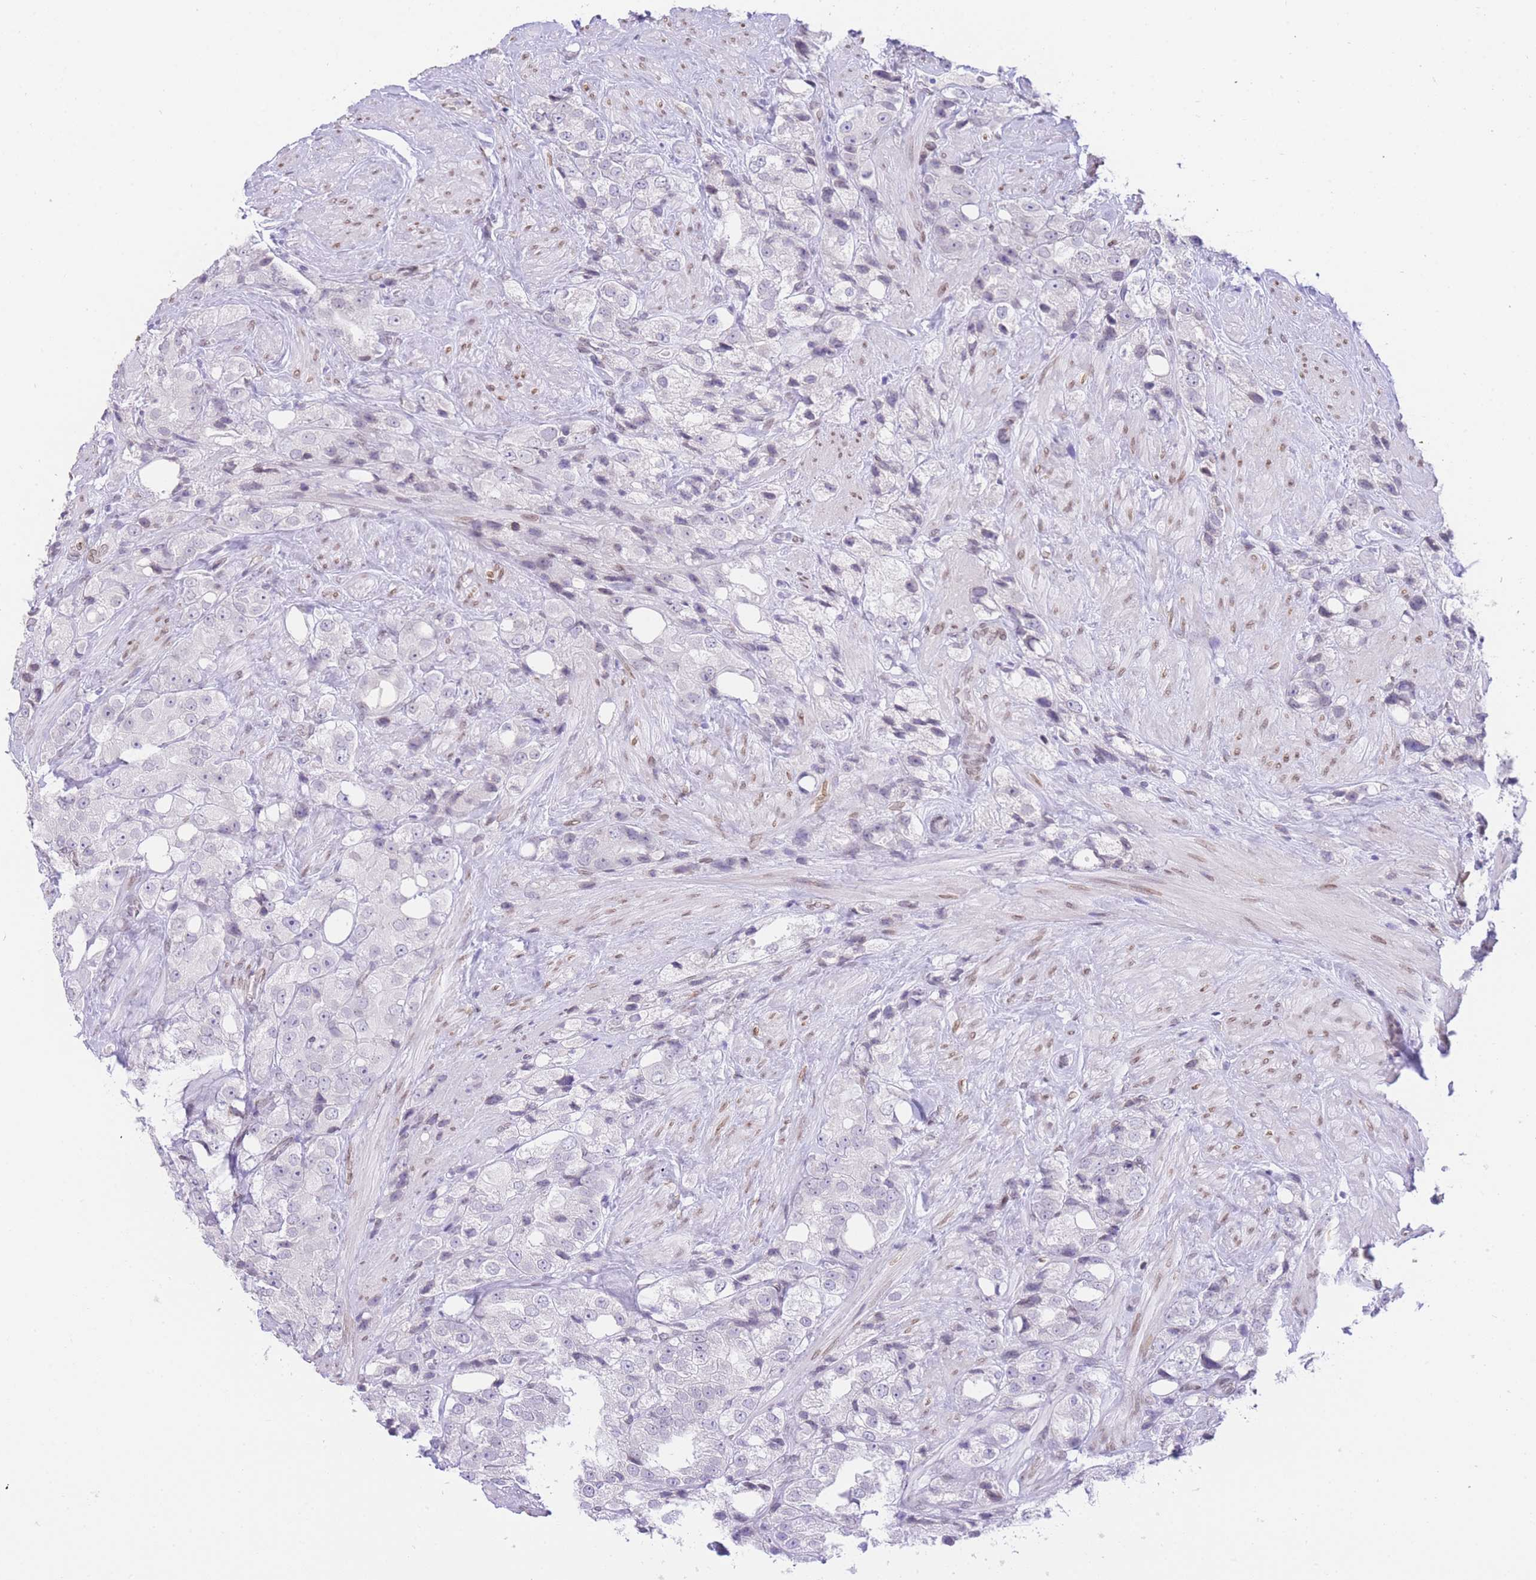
{"staining": {"intensity": "negative", "quantity": "none", "location": "none"}, "tissue": "prostate cancer", "cell_type": "Tumor cells", "image_type": "cancer", "snomed": [{"axis": "morphology", "description": "Adenocarcinoma, NOS"}, {"axis": "topography", "description": "Prostate"}], "caption": "IHC of human prostate adenocarcinoma exhibits no positivity in tumor cells. (Stains: DAB (3,3'-diaminobenzidine) immunohistochemistry with hematoxylin counter stain, Microscopy: brightfield microscopy at high magnification).", "gene": "OR10AD1", "patient": {"sex": "male", "age": 79}}